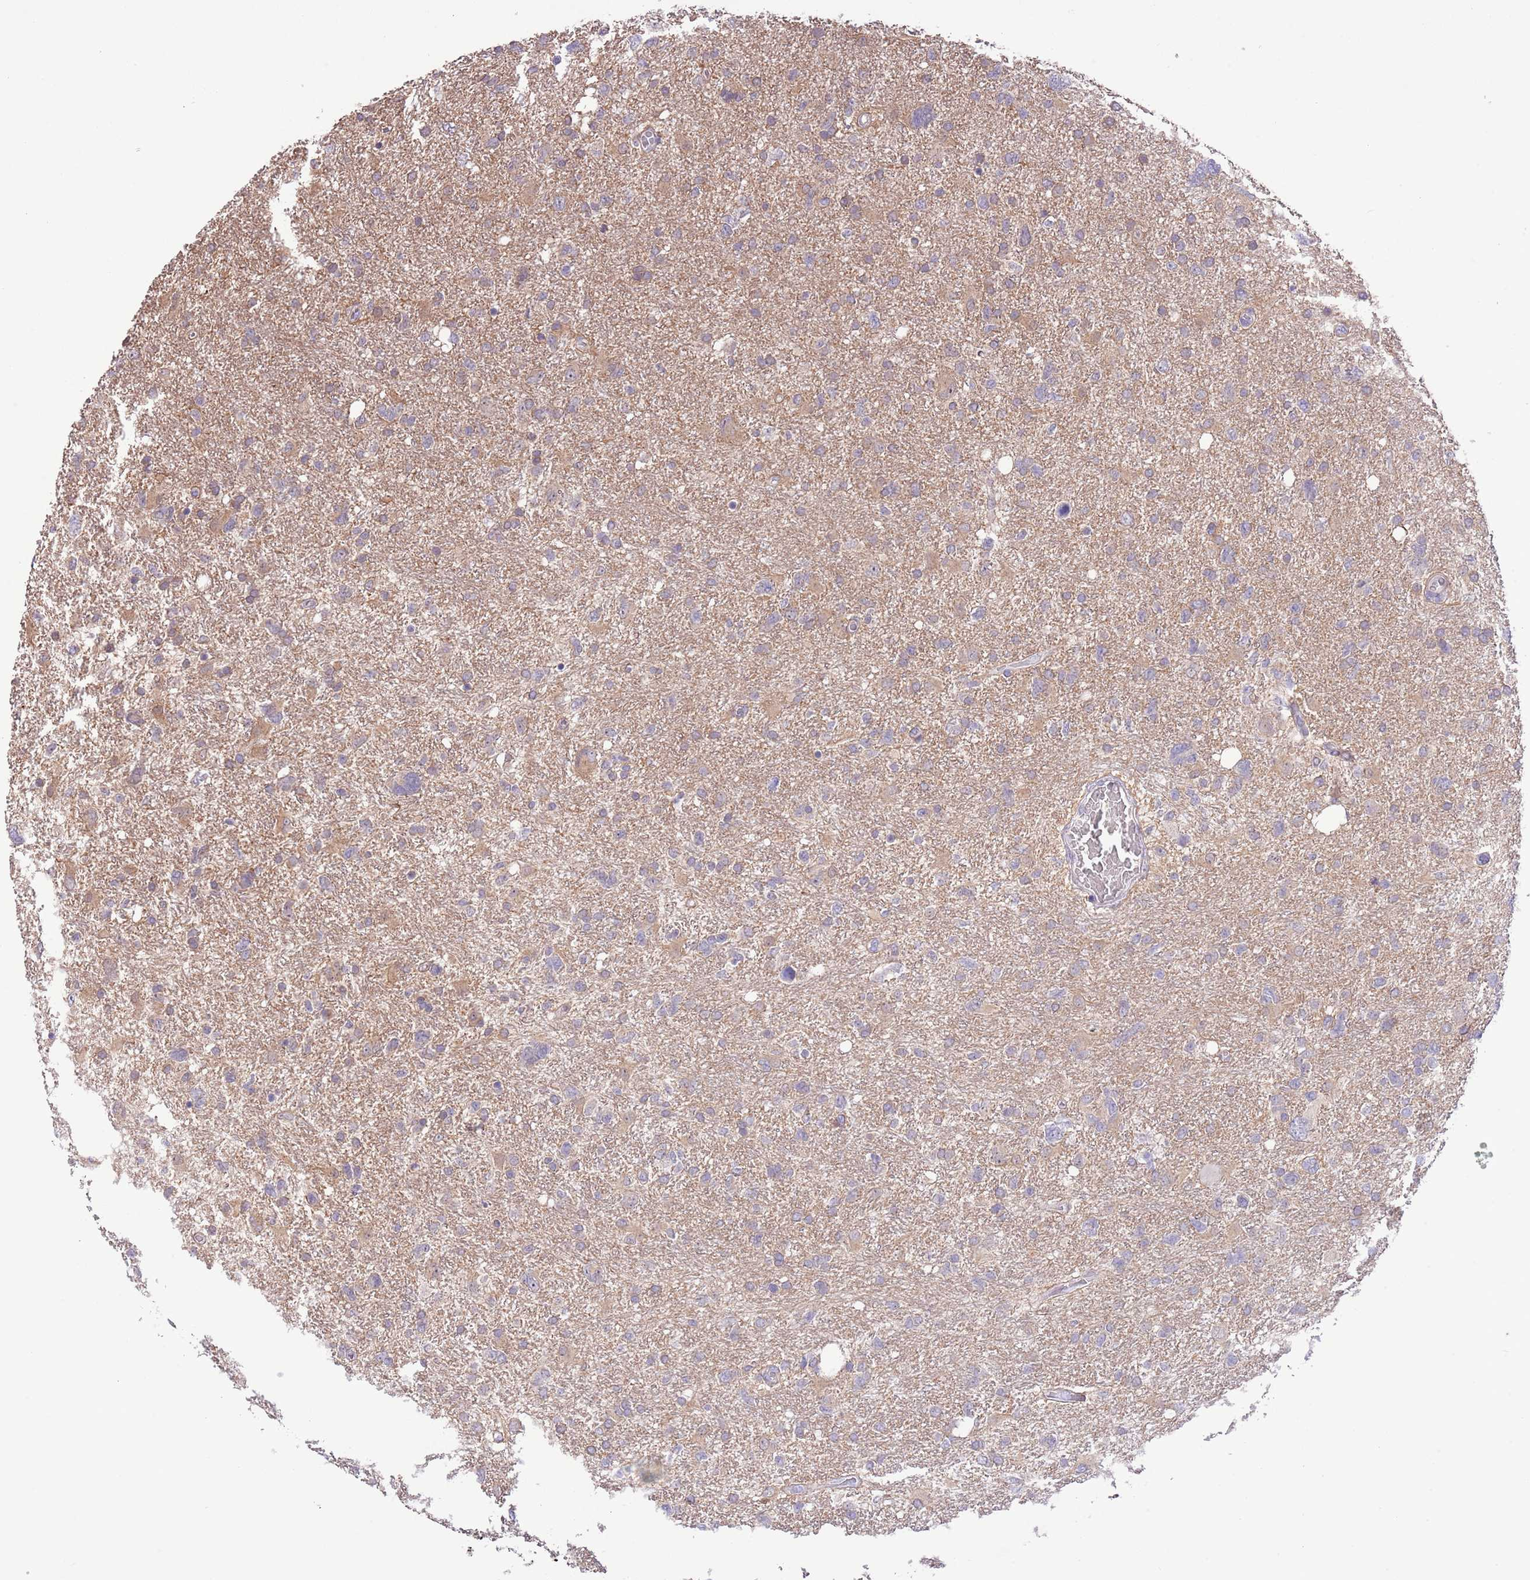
{"staining": {"intensity": "weak", "quantity": "<25%", "location": "cytoplasmic/membranous"}, "tissue": "glioma", "cell_type": "Tumor cells", "image_type": "cancer", "snomed": [{"axis": "morphology", "description": "Glioma, malignant, High grade"}, {"axis": "topography", "description": "Brain"}], "caption": "Immunohistochemical staining of glioma shows no significant positivity in tumor cells.", "gene": "PRR32", "patient": {"sex": "male", "age": 61}}